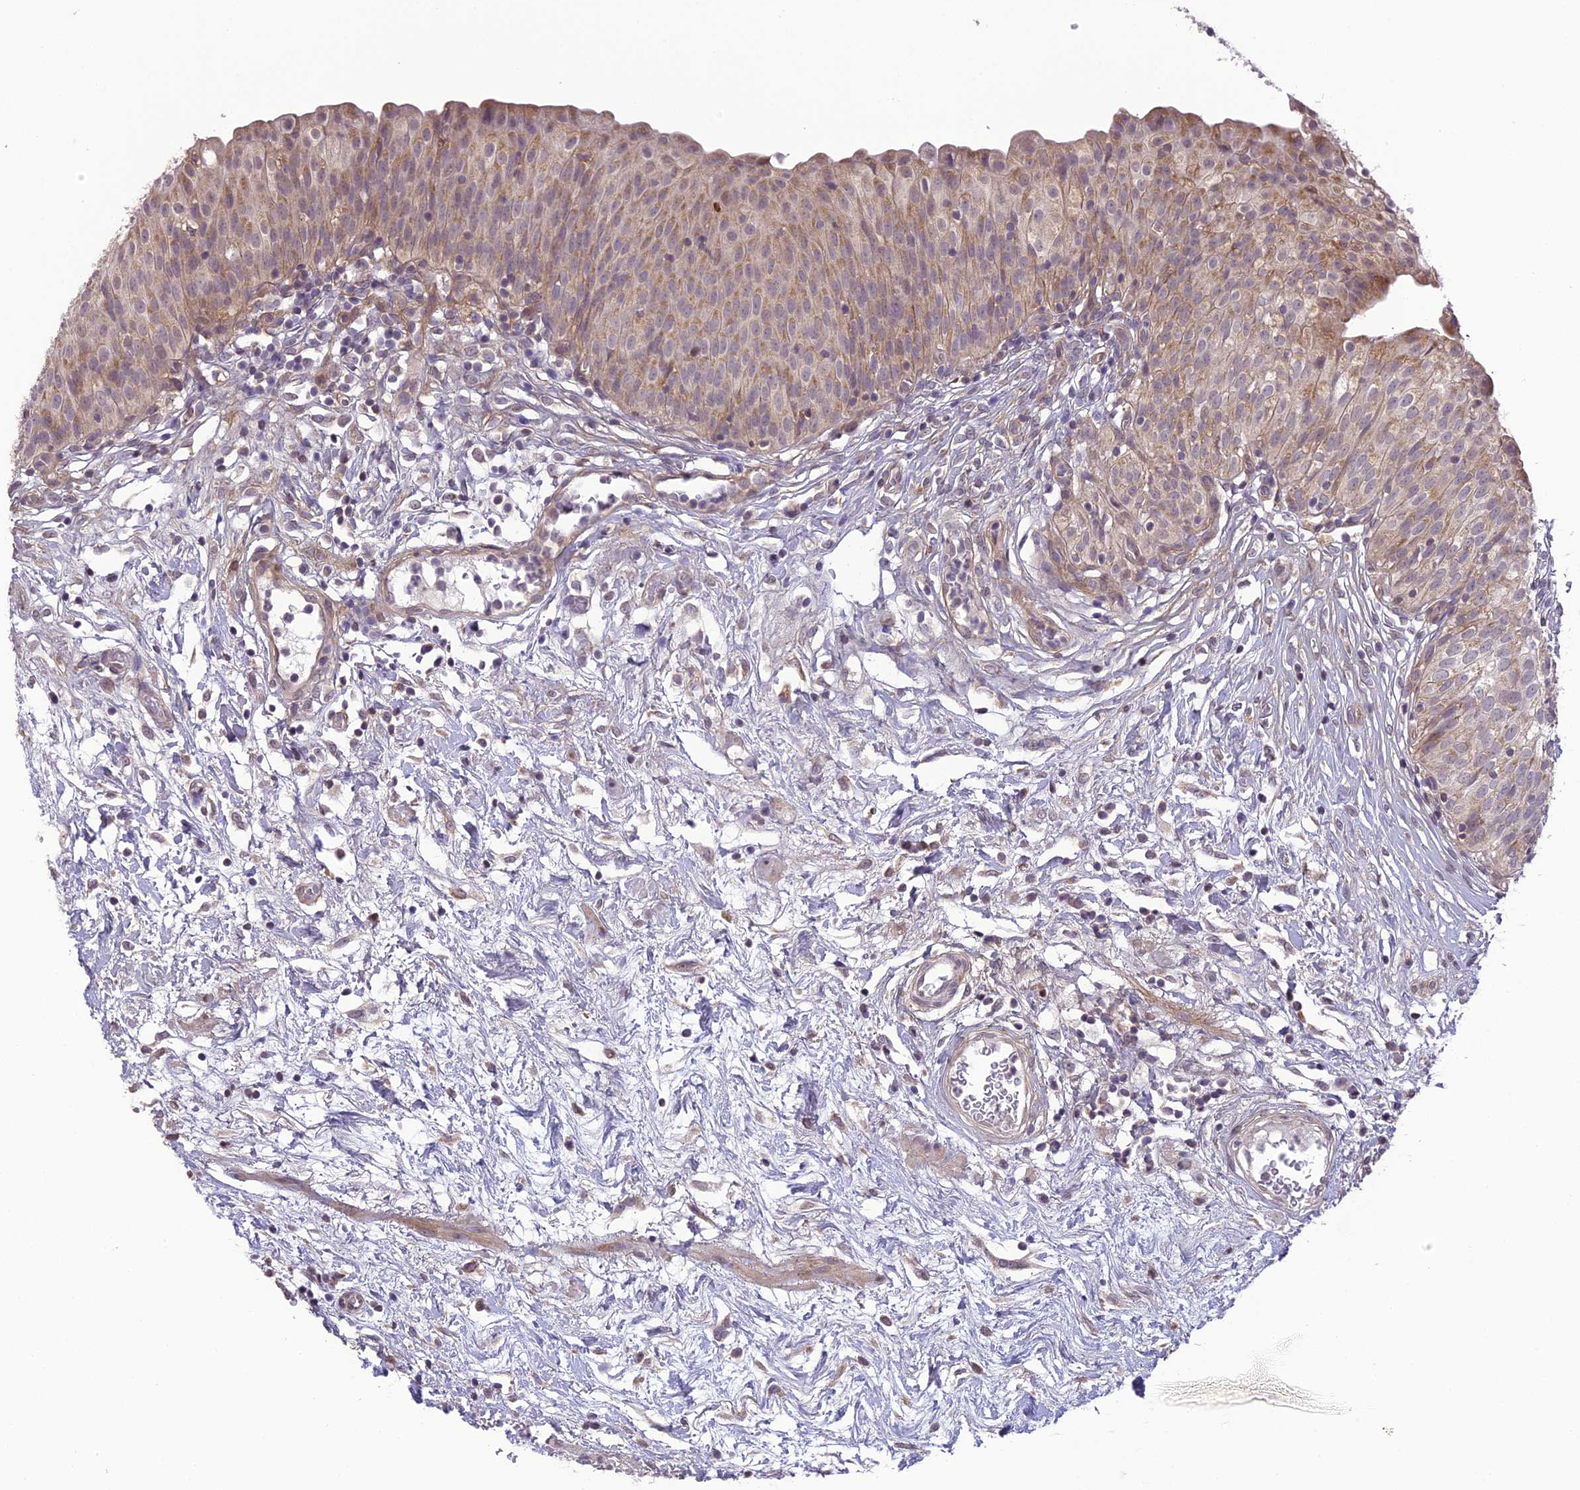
{"staining": {"intensity": "moderate", "quantity": "25%-75%", "location": "cytoplasmic/membranous"}, "tissue": "urinary bladder", "cell_type": "Urothelial cells", "image_type": "normal", "snomed": [{"axis": "morphology", "description": "Normal tissue, NOS"}, {"axis": "topography", "description": "Urinary bladder"}], "caption": "Approximately 25%-75% of urothelial cells in benign urinary bladder display moderate cytoplasmic/membranous protein positivity as visualized by brown immunohistochemical staining.", "gene": "ERG28", "patient": {"sex": "male", "age": 55}}